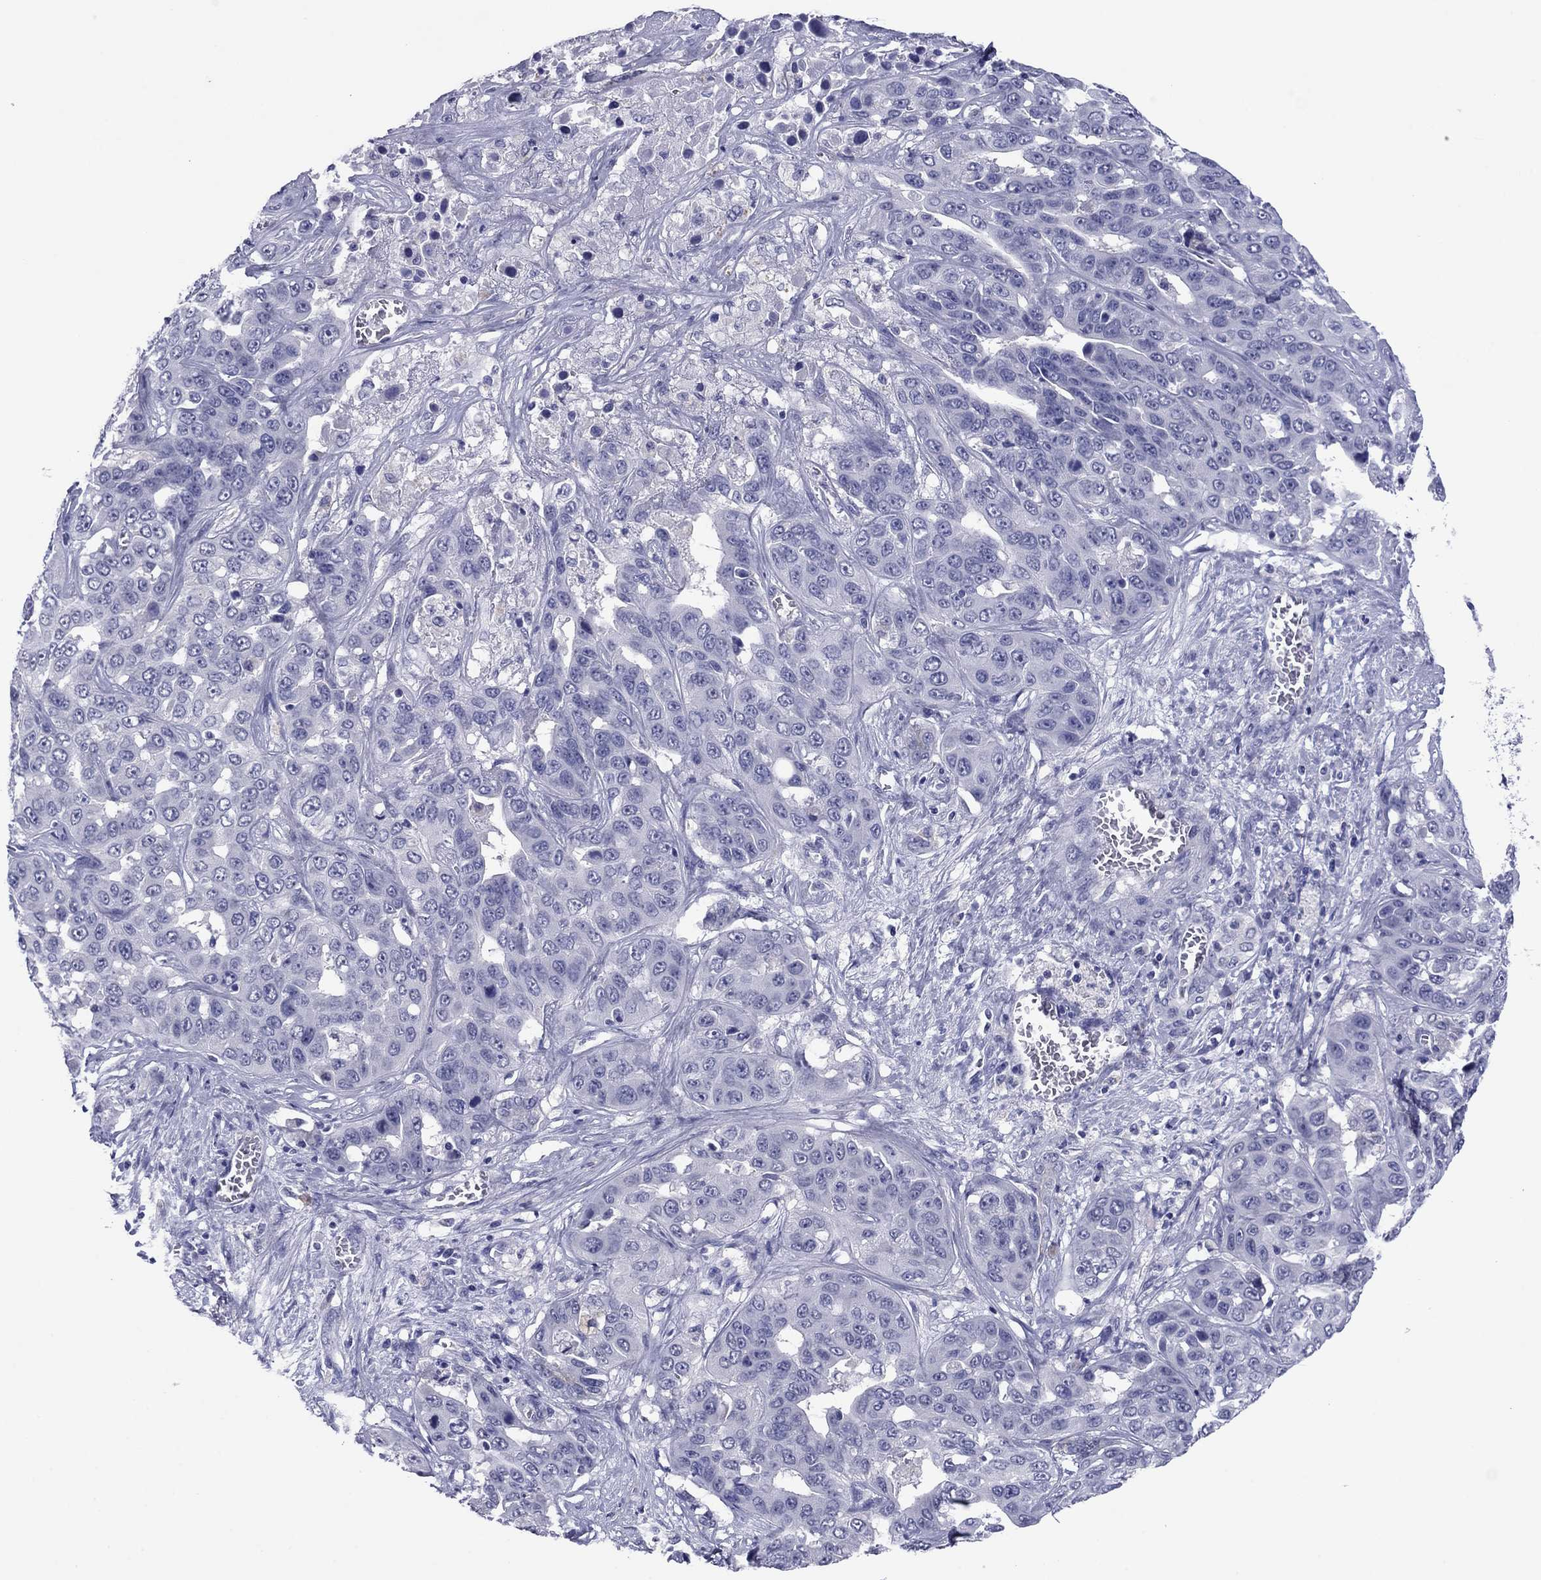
{"staining": {"intensity": "negative", "quantity": "none", "location": "none"}, "tissue": "liver cancer", "cell_type": "Tumor cells", "image_type": "cancer", "snomed": [{"axis": "morphology", "description": "Cholangiocarcinoma"}, {"axis": "topography", "description": "Liver"}], "caption": "Tumor cells show no significant protein expression in liver cancer. (Brightfield microscopy of DAB (3,3'-diaminobenzidine) immunohistochemistry at high magnification).", "gene": "HAO1", "patient": {"sex": "female", "age": 52}}